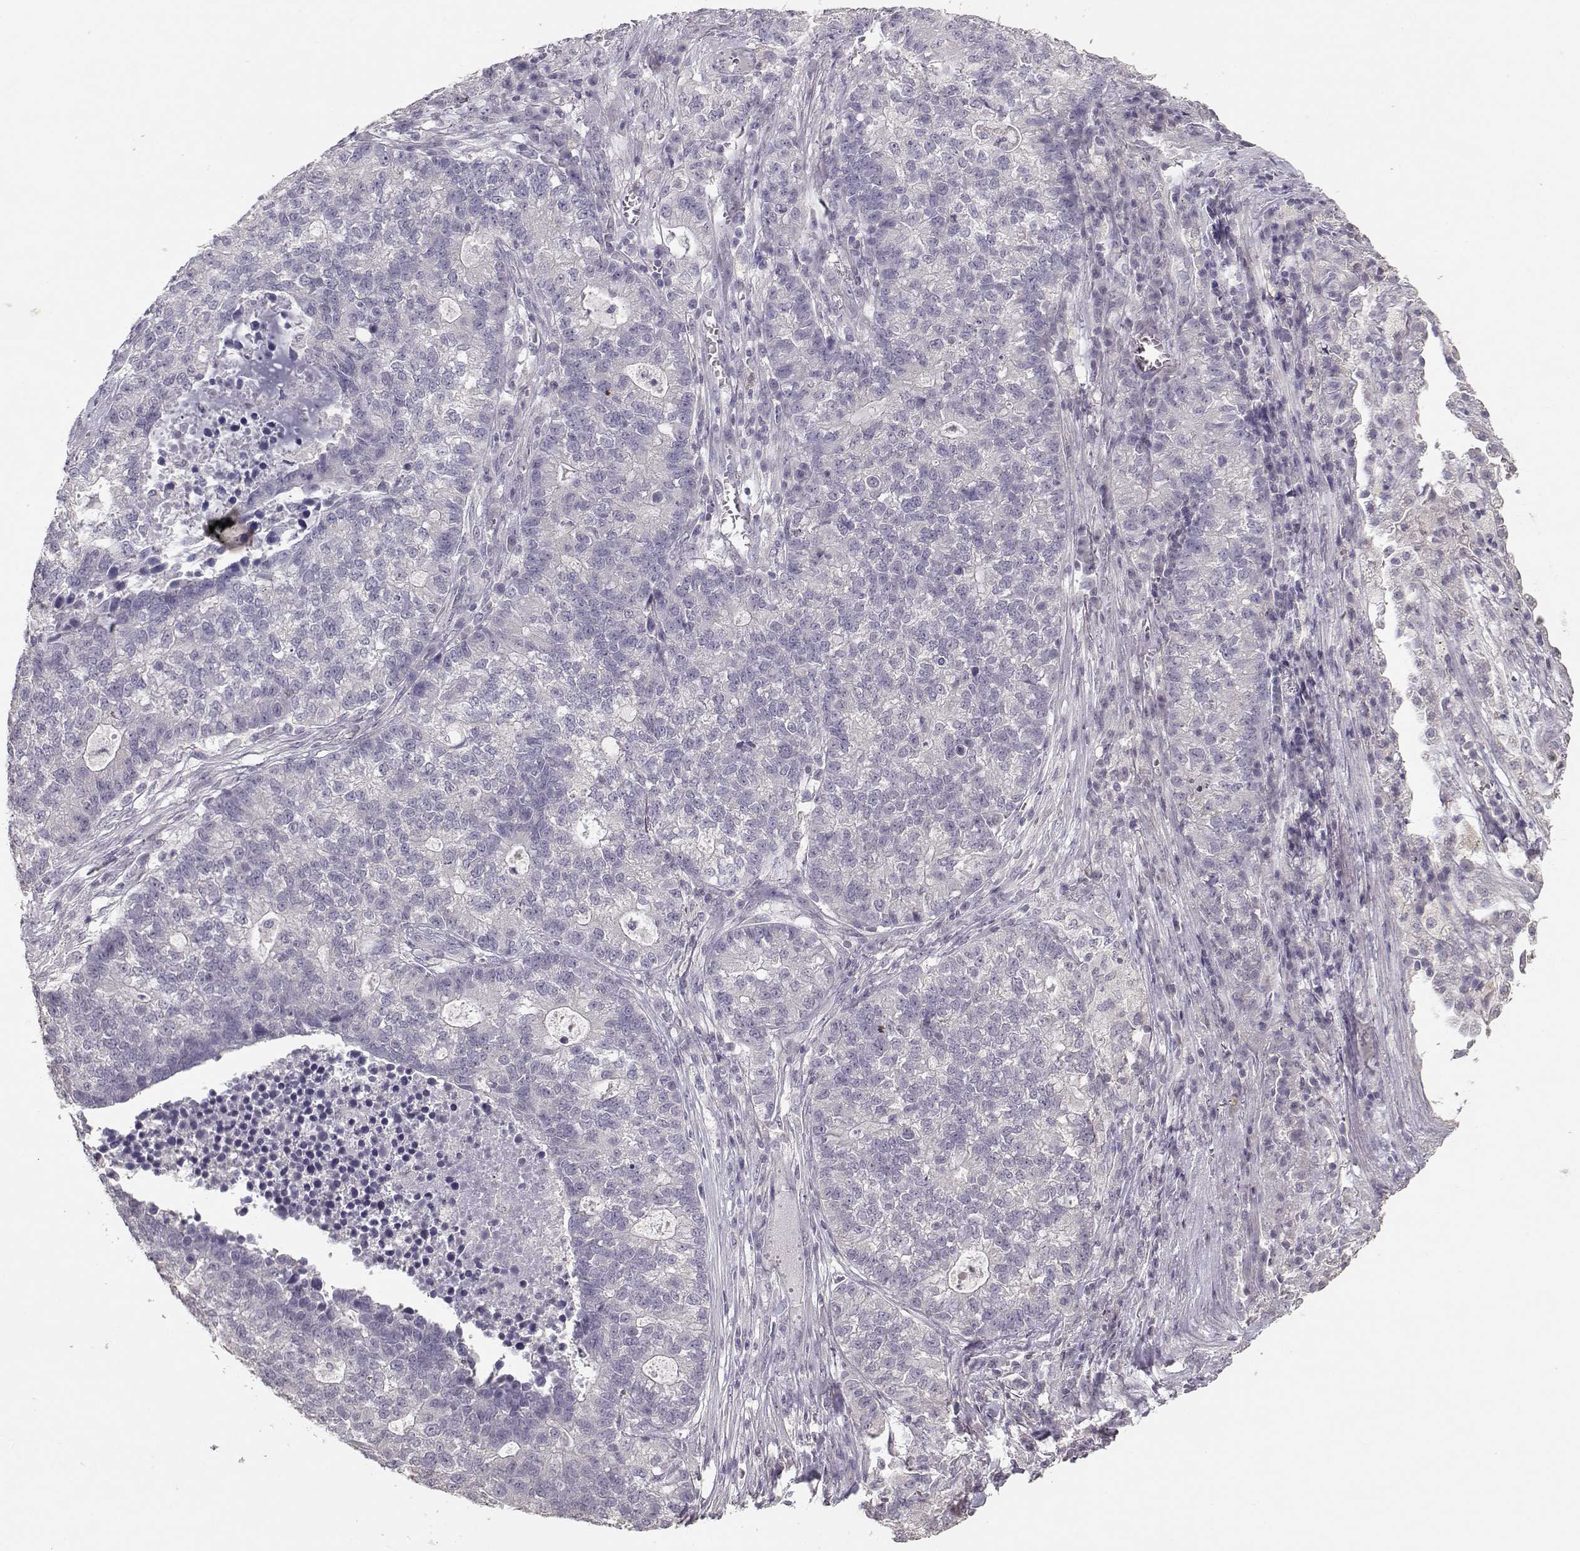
{"staining": {"intensity": "negative", "quantity": "none", "location": "none"}, "tissue": "lung cancer", "cell_type": "Tumor cells", "image_type": "cancer", "snomed": [{"axis": "morphology", "description": "Adenocarcinoma, NOS"}, {"axis": "topography", "description": "Lung"}], "caption": "Tumor cells show no significant protein expression in lung cancer.", "gene": "UROC1", "patient": {"sex": "male", "age": 57}}